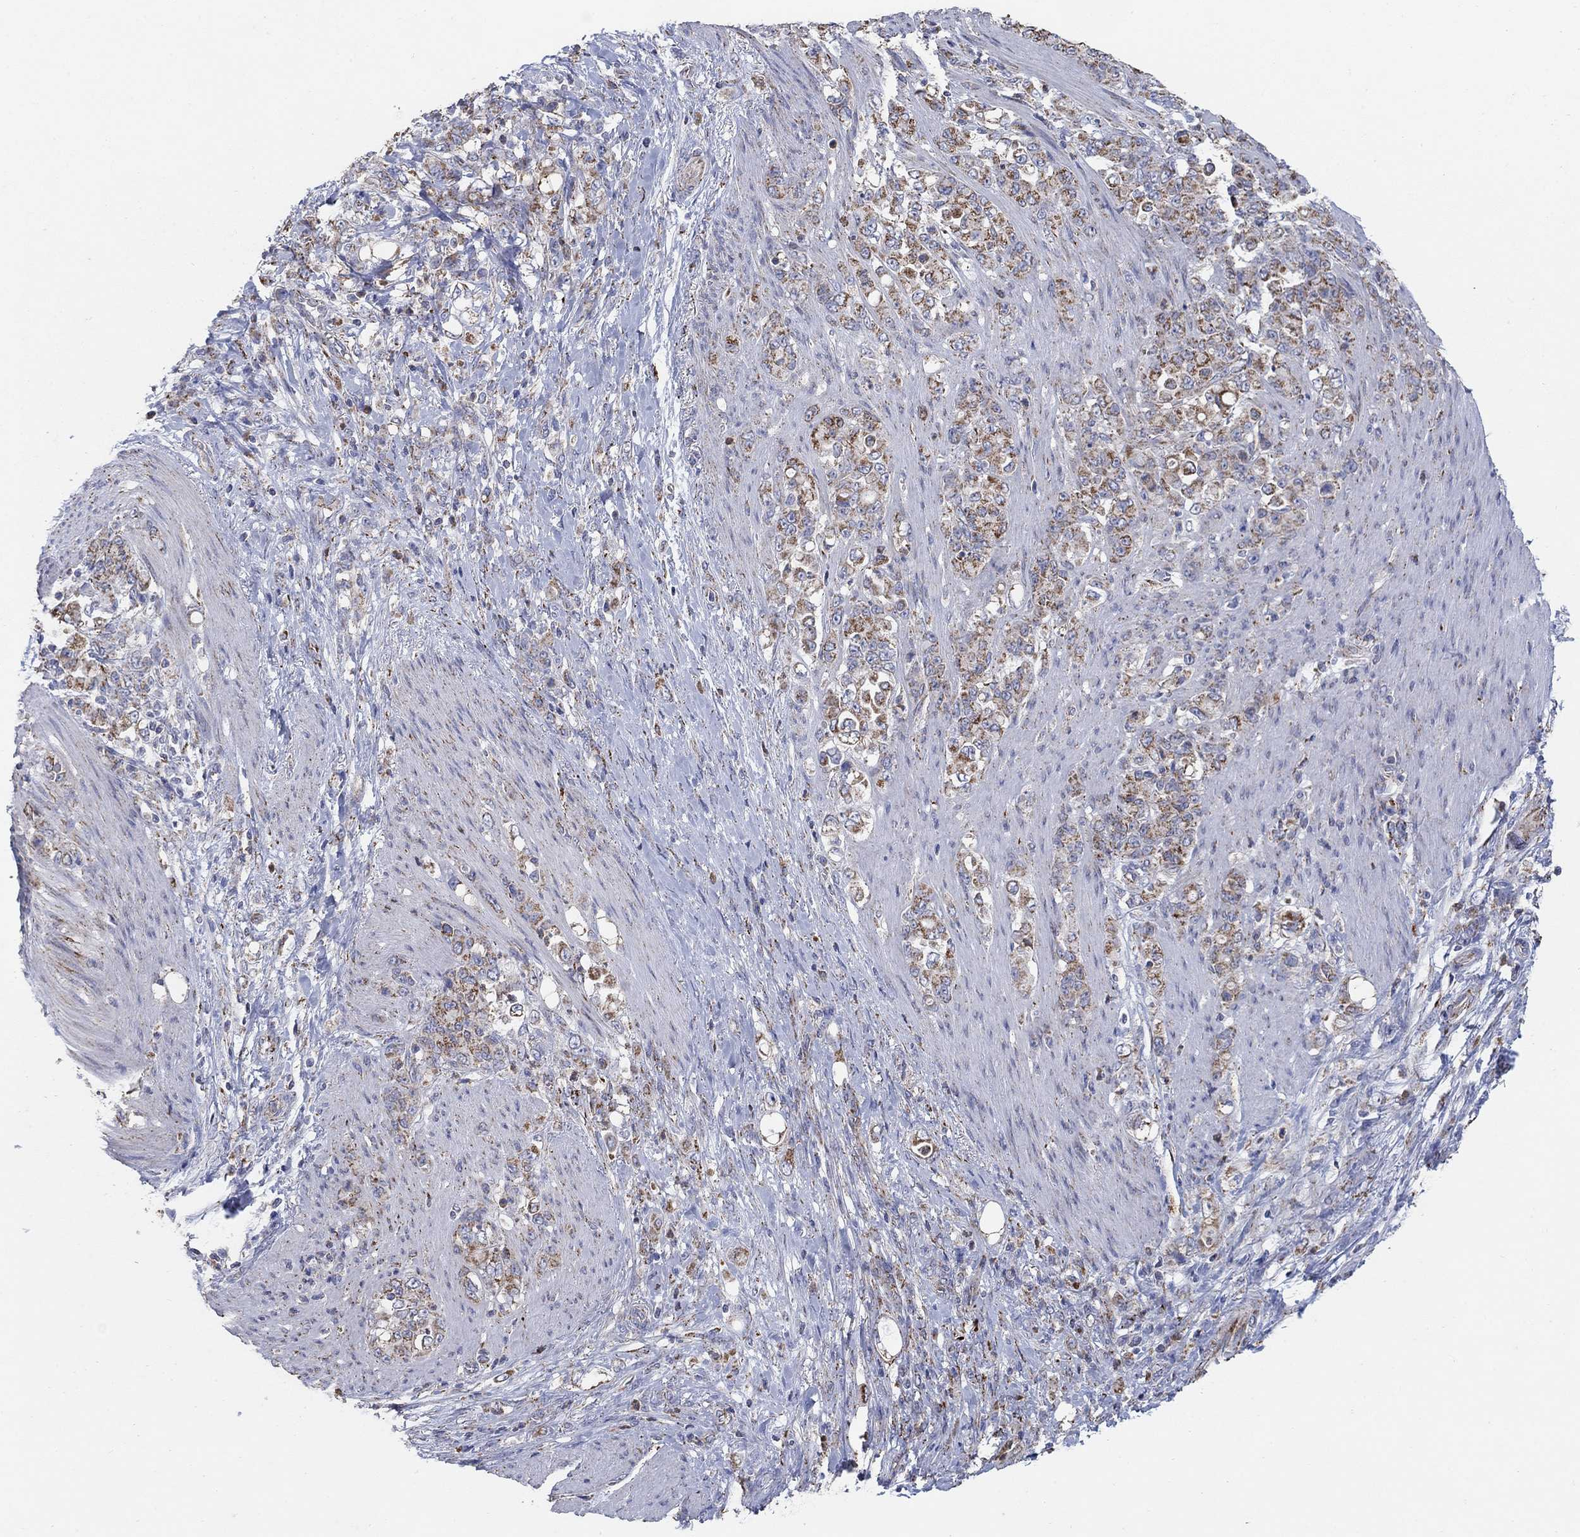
{"staining": {"intensity": "moderate", "quantity": "25%-75%", "location": "cytoplasmic/membranous"}, "tissue": "stomach cancer", "cell_type": "Tumor cells", "image_type": "cancer", "snomed": [{"axis": "morphology", "description": "Adenocarcinoma, NOS"}, {"axis": "topography", "description": "Stomach"}], "caption": "This is a micrograph of IHC staining of stomach cancer (adenocarcinoma), which shows moderate positivity in the cytoplasmic/membranous of tumor cells.", "gene": "PNPLA2", "patient": {"sex": "female", "age": 79}}